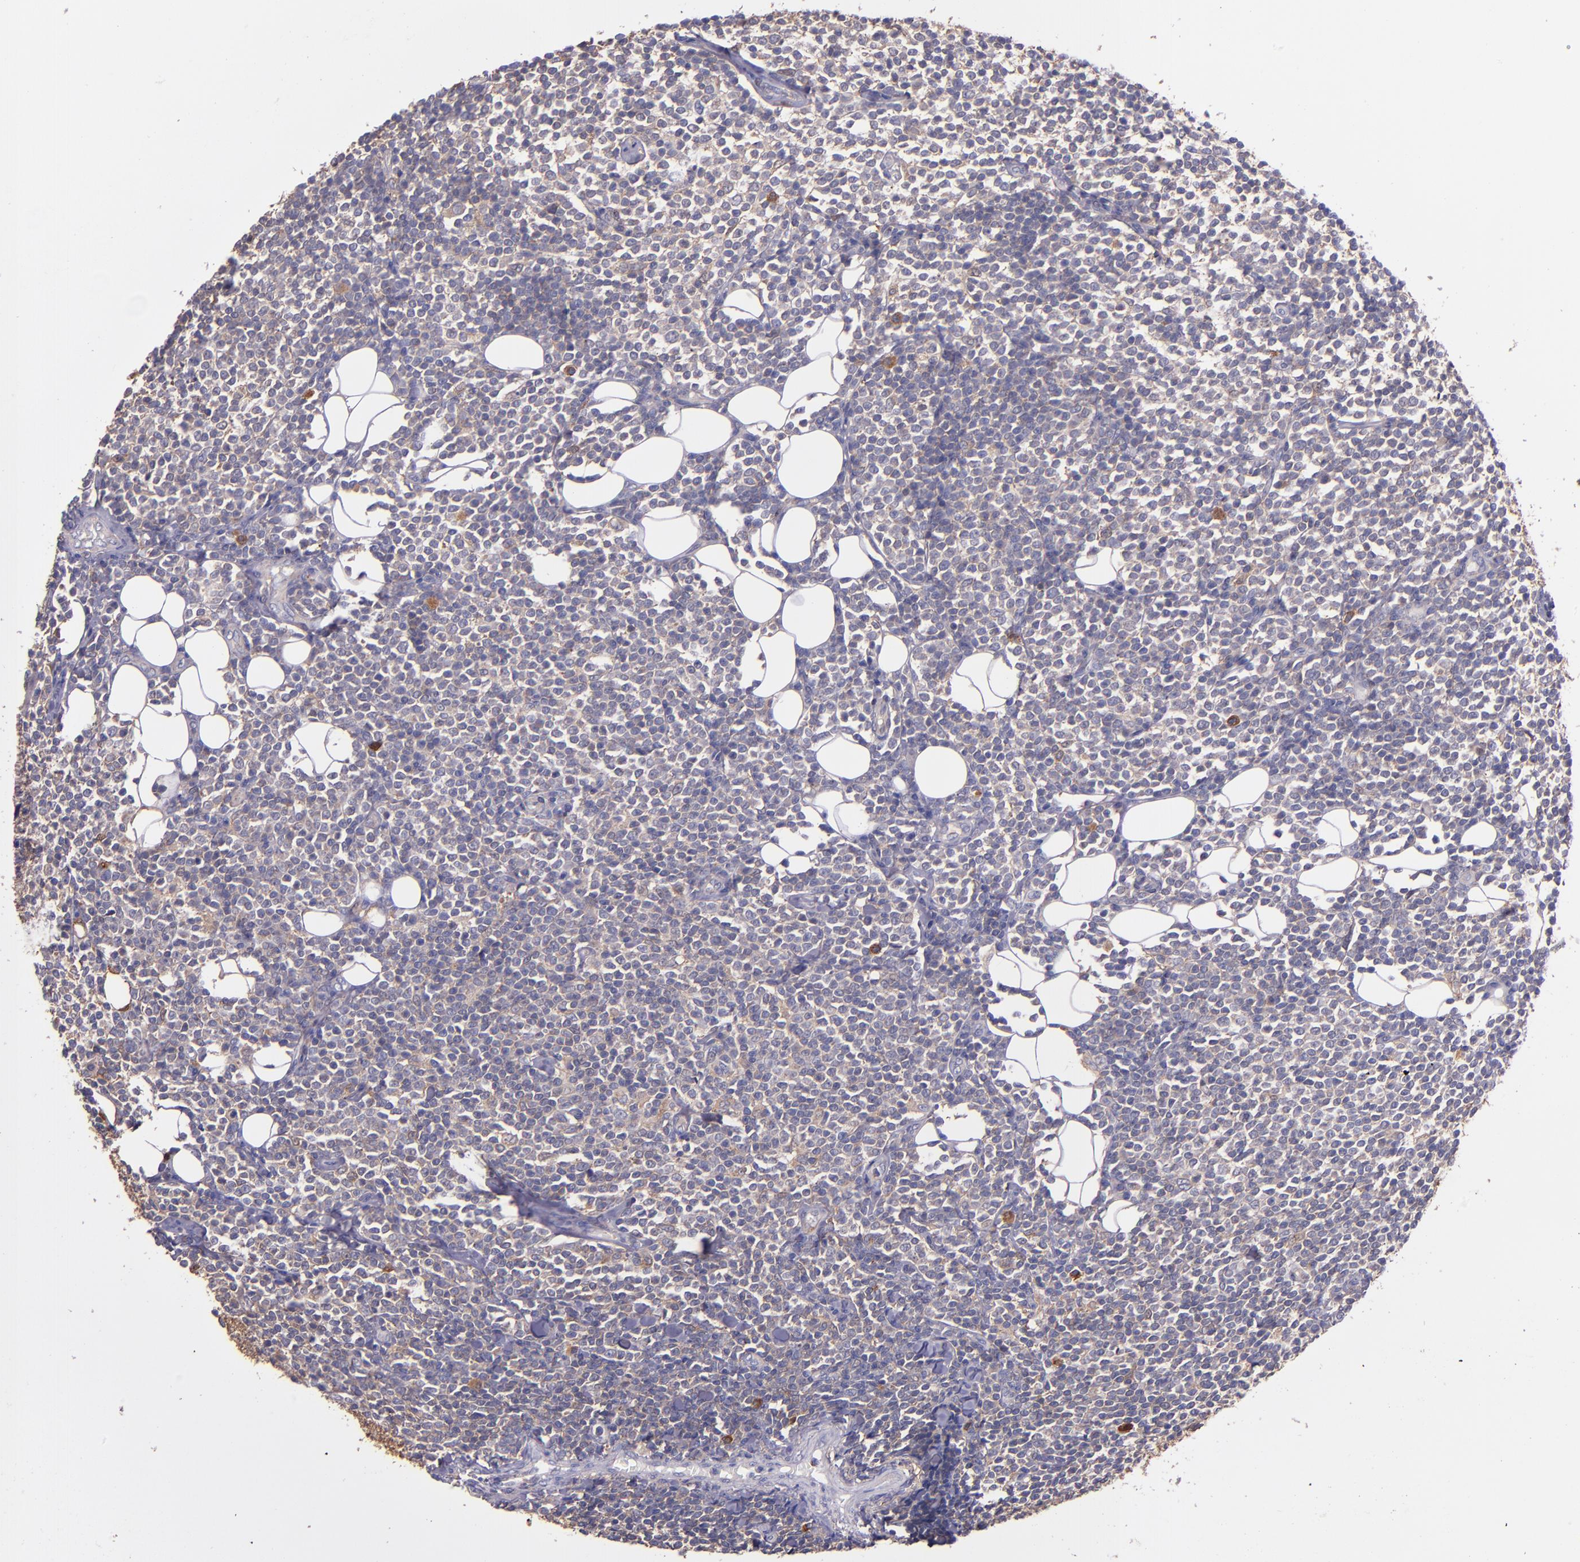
{"staining": {"intensity": "weak", "quantity": "25%-75%", "location": "cytoplasmic/membranous"}, "tissue": "lymphoma", "cell_type": "Tumor cells", "image_type": "cancer", "snomed": [{"axis": "morphology", "description": "Malignant lymphoma, non-Hodgkin's type, Low grade"}, {"axis": "topography", "description": "Soft tissue"}], "caption": "Immunohistochemical staining of human lymphoma exhibits low levels of weak cytoplasmic/membranous protein expression in about 25%-75% of tumor cells.", "gene": "WASHC1", "patient": {"sex": "male", "age": 92}}